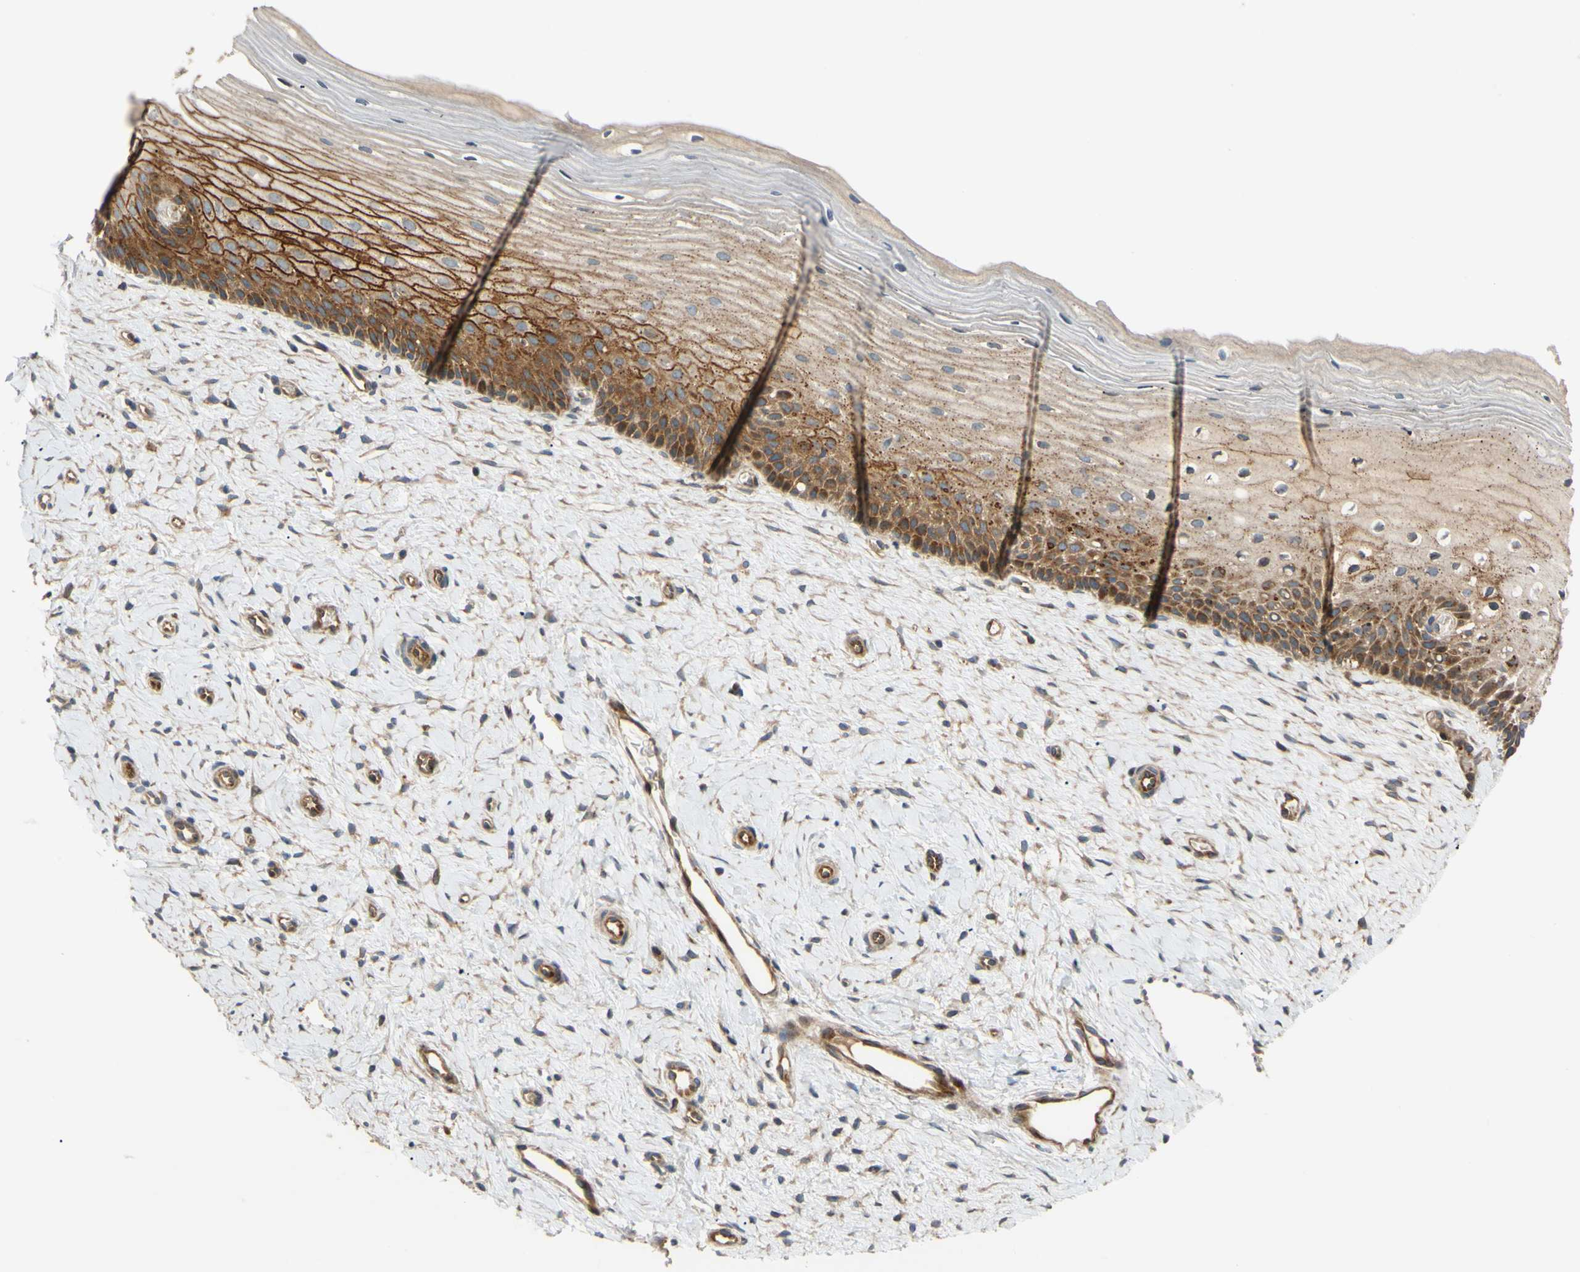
{"staining": {"intensity": "moderate", "quantity": ">75%", "location": "cytoplasmic/membranous"}, "tissue": "cervix", "cell_type": "Glandular cells", "image_type": "normal", "snomed": [{"axis": "morphology", "description": "Normal tissue, NOS"}, {"axis": "topography", "description": "Cervix"}], "caption": "Immunohistochemistry of normal cervix displays medium levels of moderate cytoplasmic/membranous staining in about >75% of glandular cells.", "gene": "SPTLC1", "patient": {"sex": "female", "age": 39}}